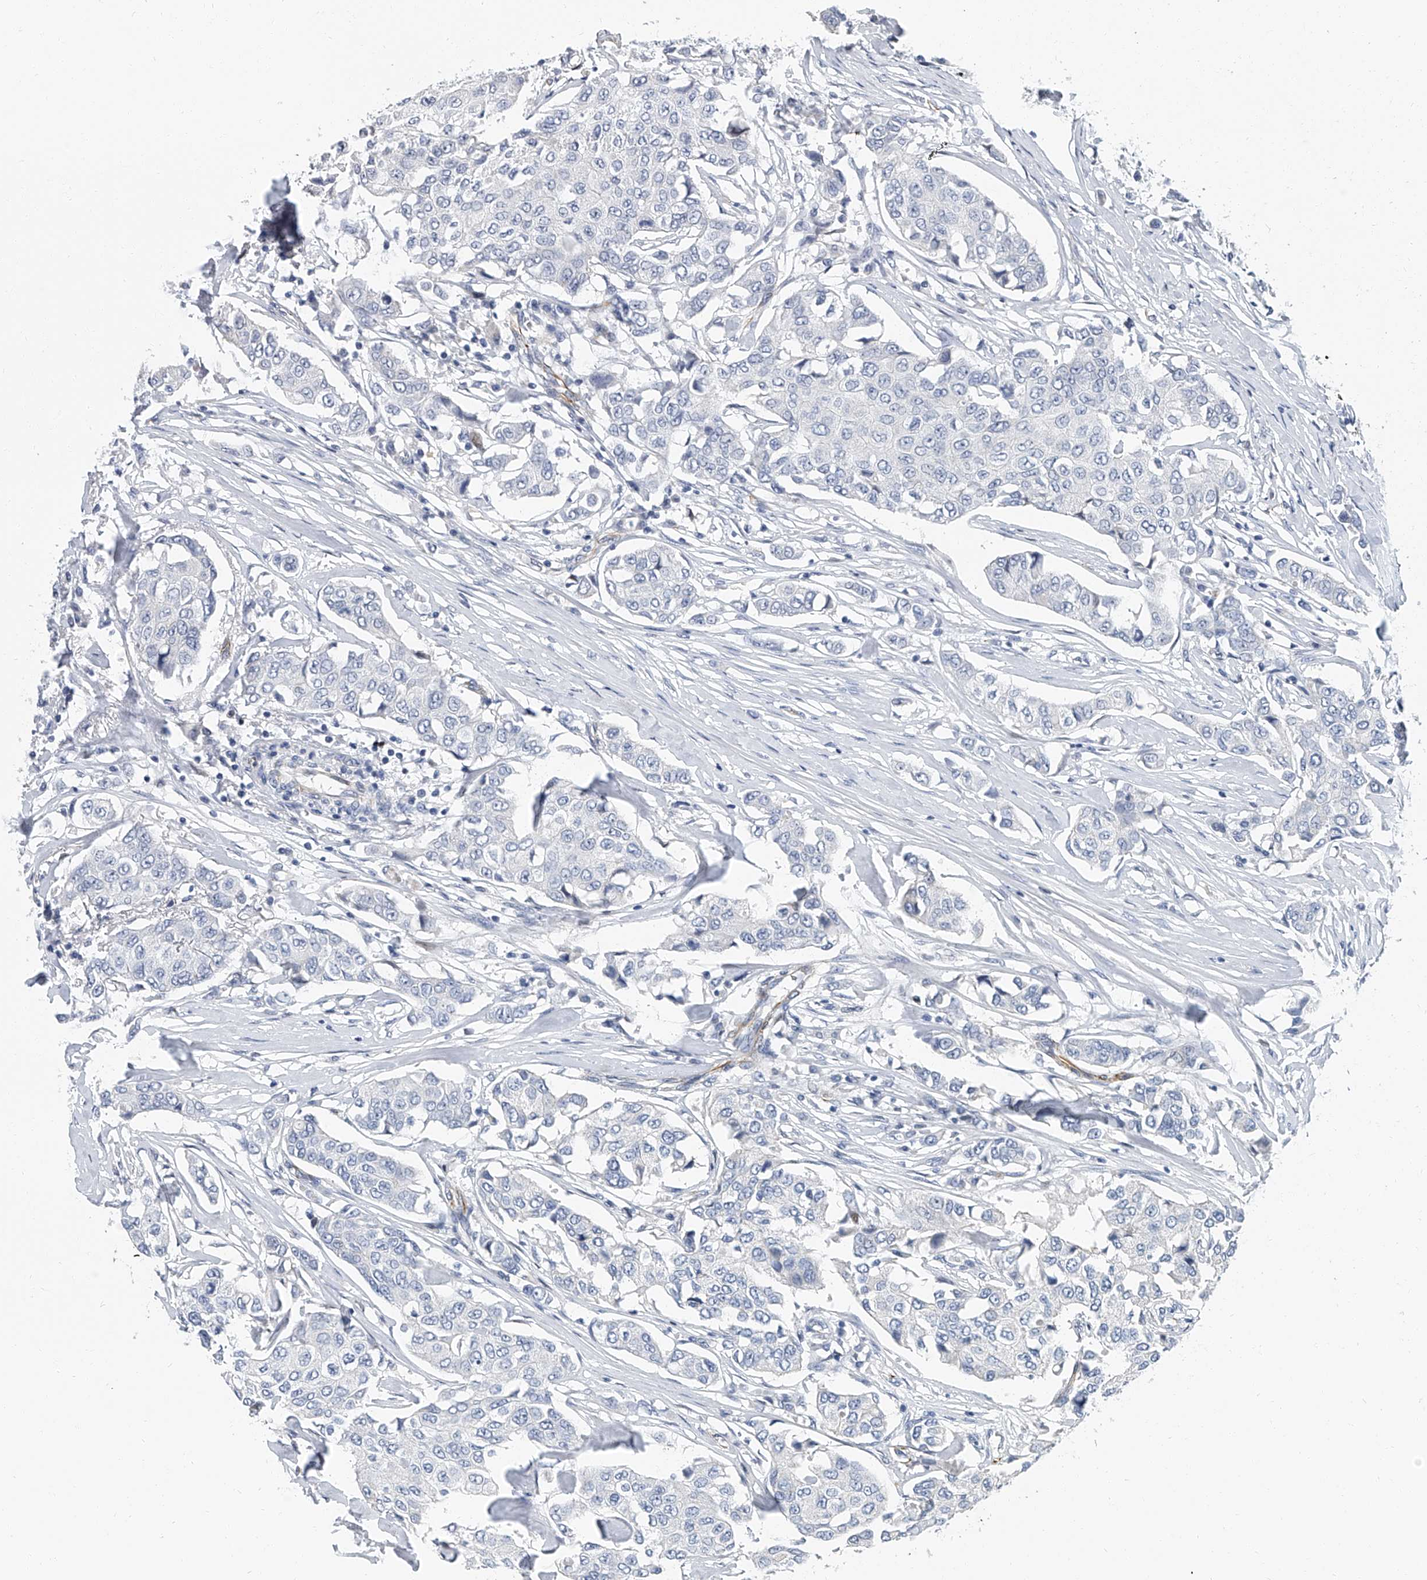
{"staining": {"intensity": "negative", "quantity": "none", "location": "none"}, "tissue": "breast cancer", "cell_type": "Tumor cells", "image_type": "cancer", "snomed": [{"axis": "morphology", "description": "Duct carcinoma"}, {"axis": "topography", "description": "Breast"}], "caption": "Immunohistochemical staining of breast intraductal carcinoma shows no significant staining in tumor cells.", "gene": "KIRREL1", "patient": {"sex": "female", "age": 80}}